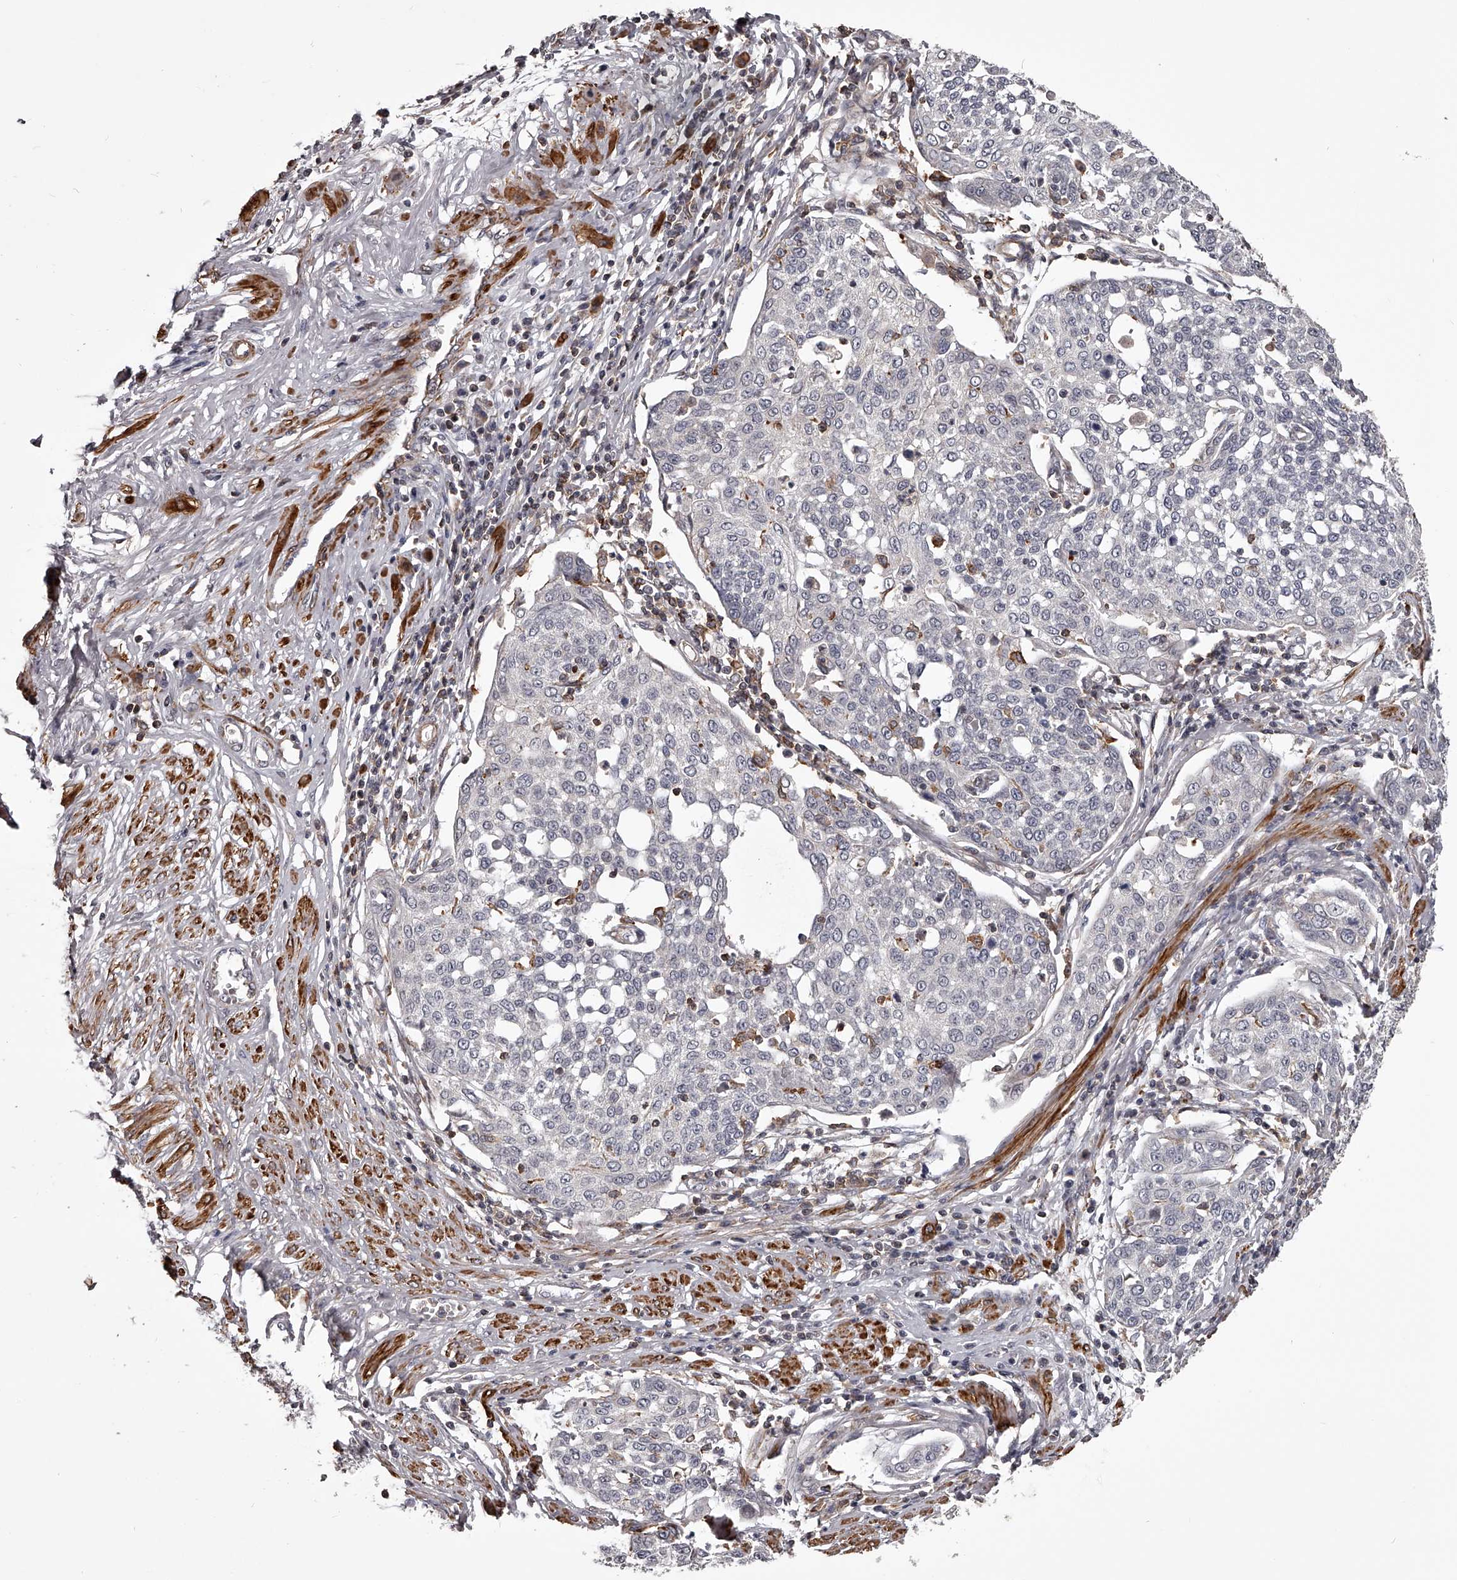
{"staining": {"intensity": "negative", "quantity": "none", "location": "none"}, "tissue": "cervical cancer", "cell_type": "Tumor cells", "image_type": "cancer", "snomed": [{"axis": "morphology", "description": "Squamous cell carcinoma, NOS"}, {"axis": "topography", "description": "Cervix"}], "caption": "Tumor cells are negative for protein expression in human cervical cancer.", "gene": "RRP36", "patient": {"sex": "female", "age": 34}}